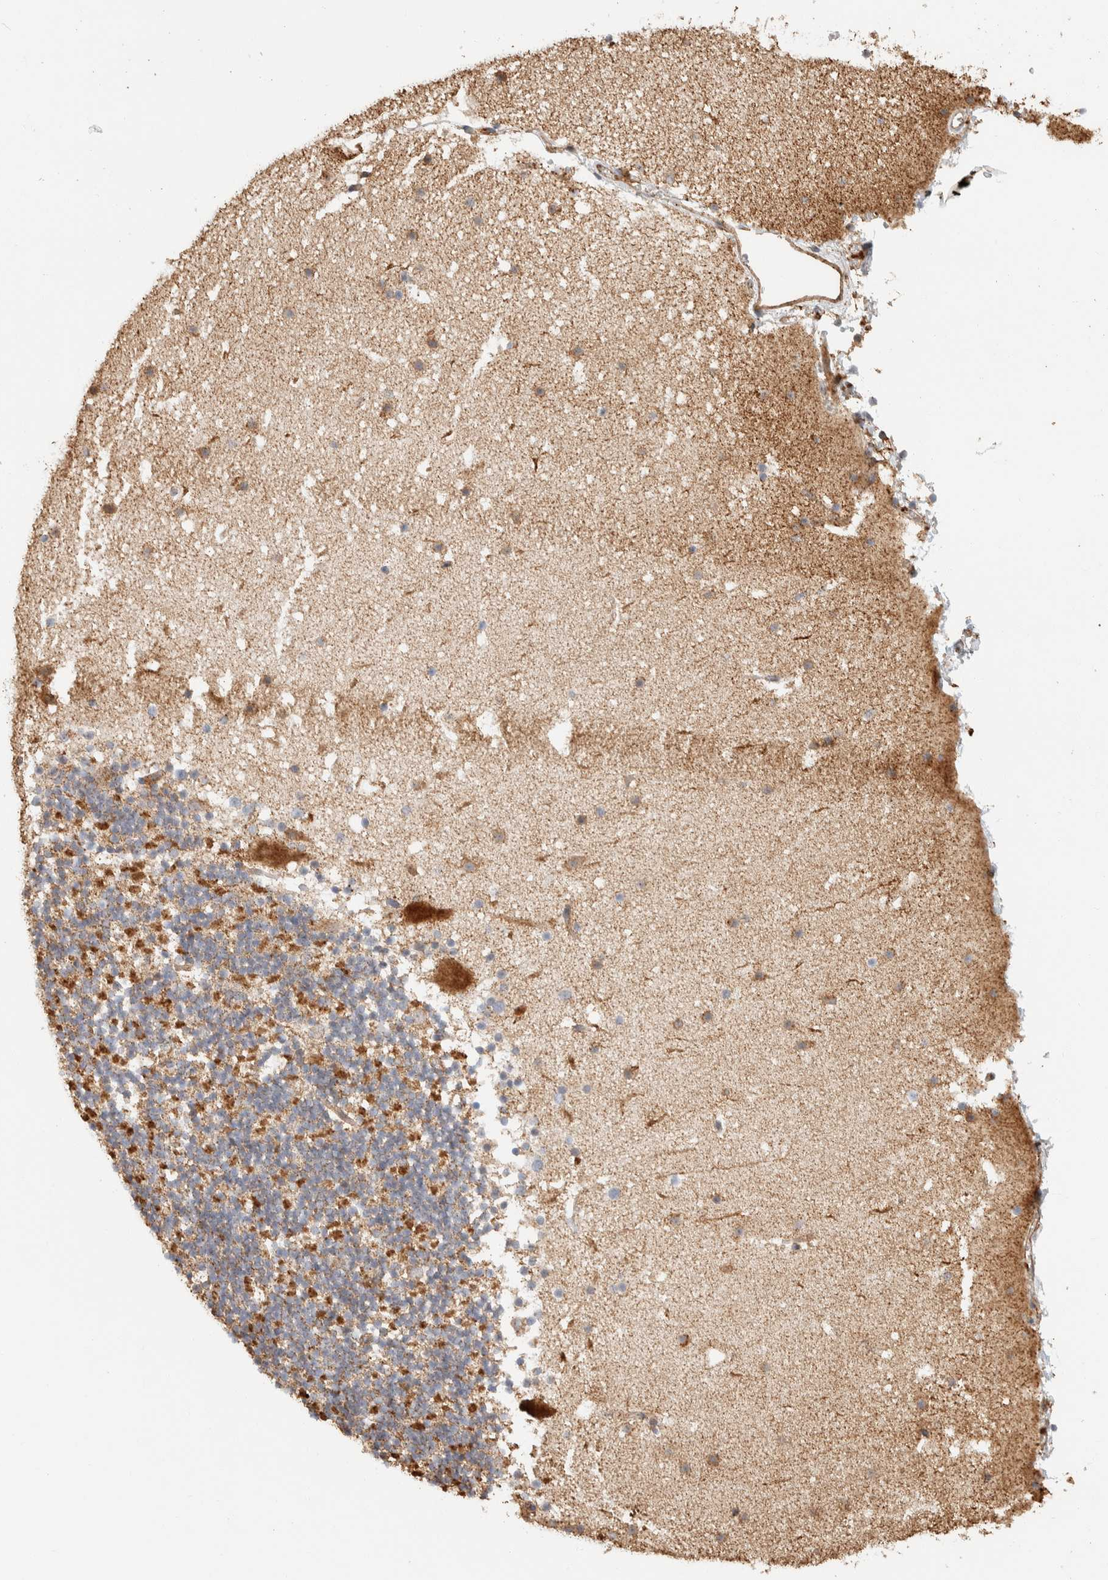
{"staining": {"intensity": "strong", "quantity": "25%-75%", "location": "cytoplasmic/membranous"}, "tissue": "cerebellum", "cell_type": "Cells in granular layer", "image_type": "normal", "snomed": [{"axis": "morphology", "description": "Normal tissue, NOS"}, {"axis": "topography", "description": "Cerebellum"}], "caption": "A brown stain labels strong cytoplasmic/membranous positivity of a protein in cells in granular layer of unremarkable cerebellum. (Stains: DAB (3,3'-diaminobenzidine) in brown, nuclei in blue, Microscopy: brightfield microscopy at high magnification).", "gene": "KIF9", "patient": {"sex": "male", "age": 57}}